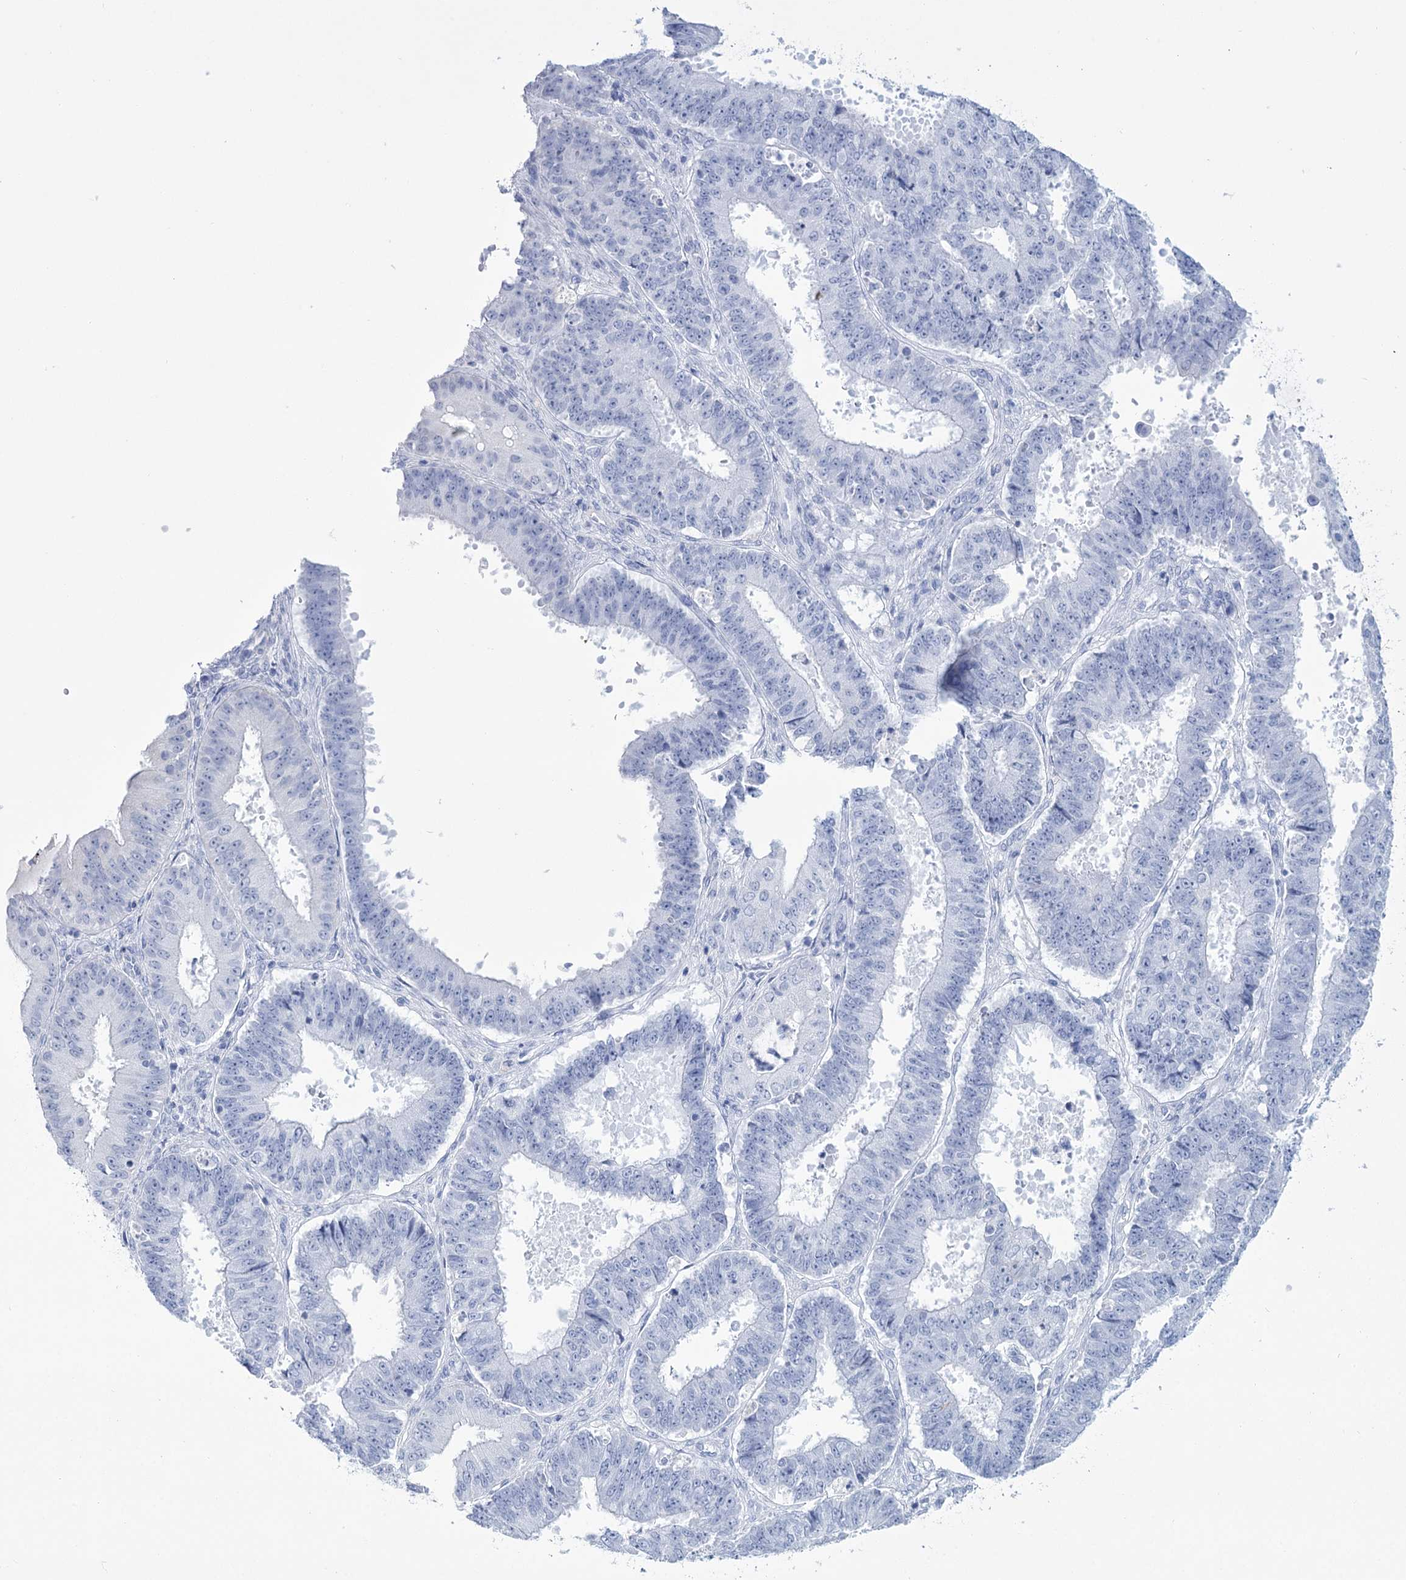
{"staining": {"intensity": "negative", "quantity": "none", "location": "none"}, "tissue": "ovarian cancer", "cell_type": "Tumor cells", "image_type": "cancer", "snomed": [{"axis": "morphology", "description": "Carcinoma, endometroid"}, {"axis": "topography", "description": "Appendix"}, {"axis": "topography", "description": "Ovary"}], "caption": "A histopathology image of human ovarian cancer is negative for staining in tumor cells.", "gene": "RNF186", "patient": {"sex": "female", "age": 42}}